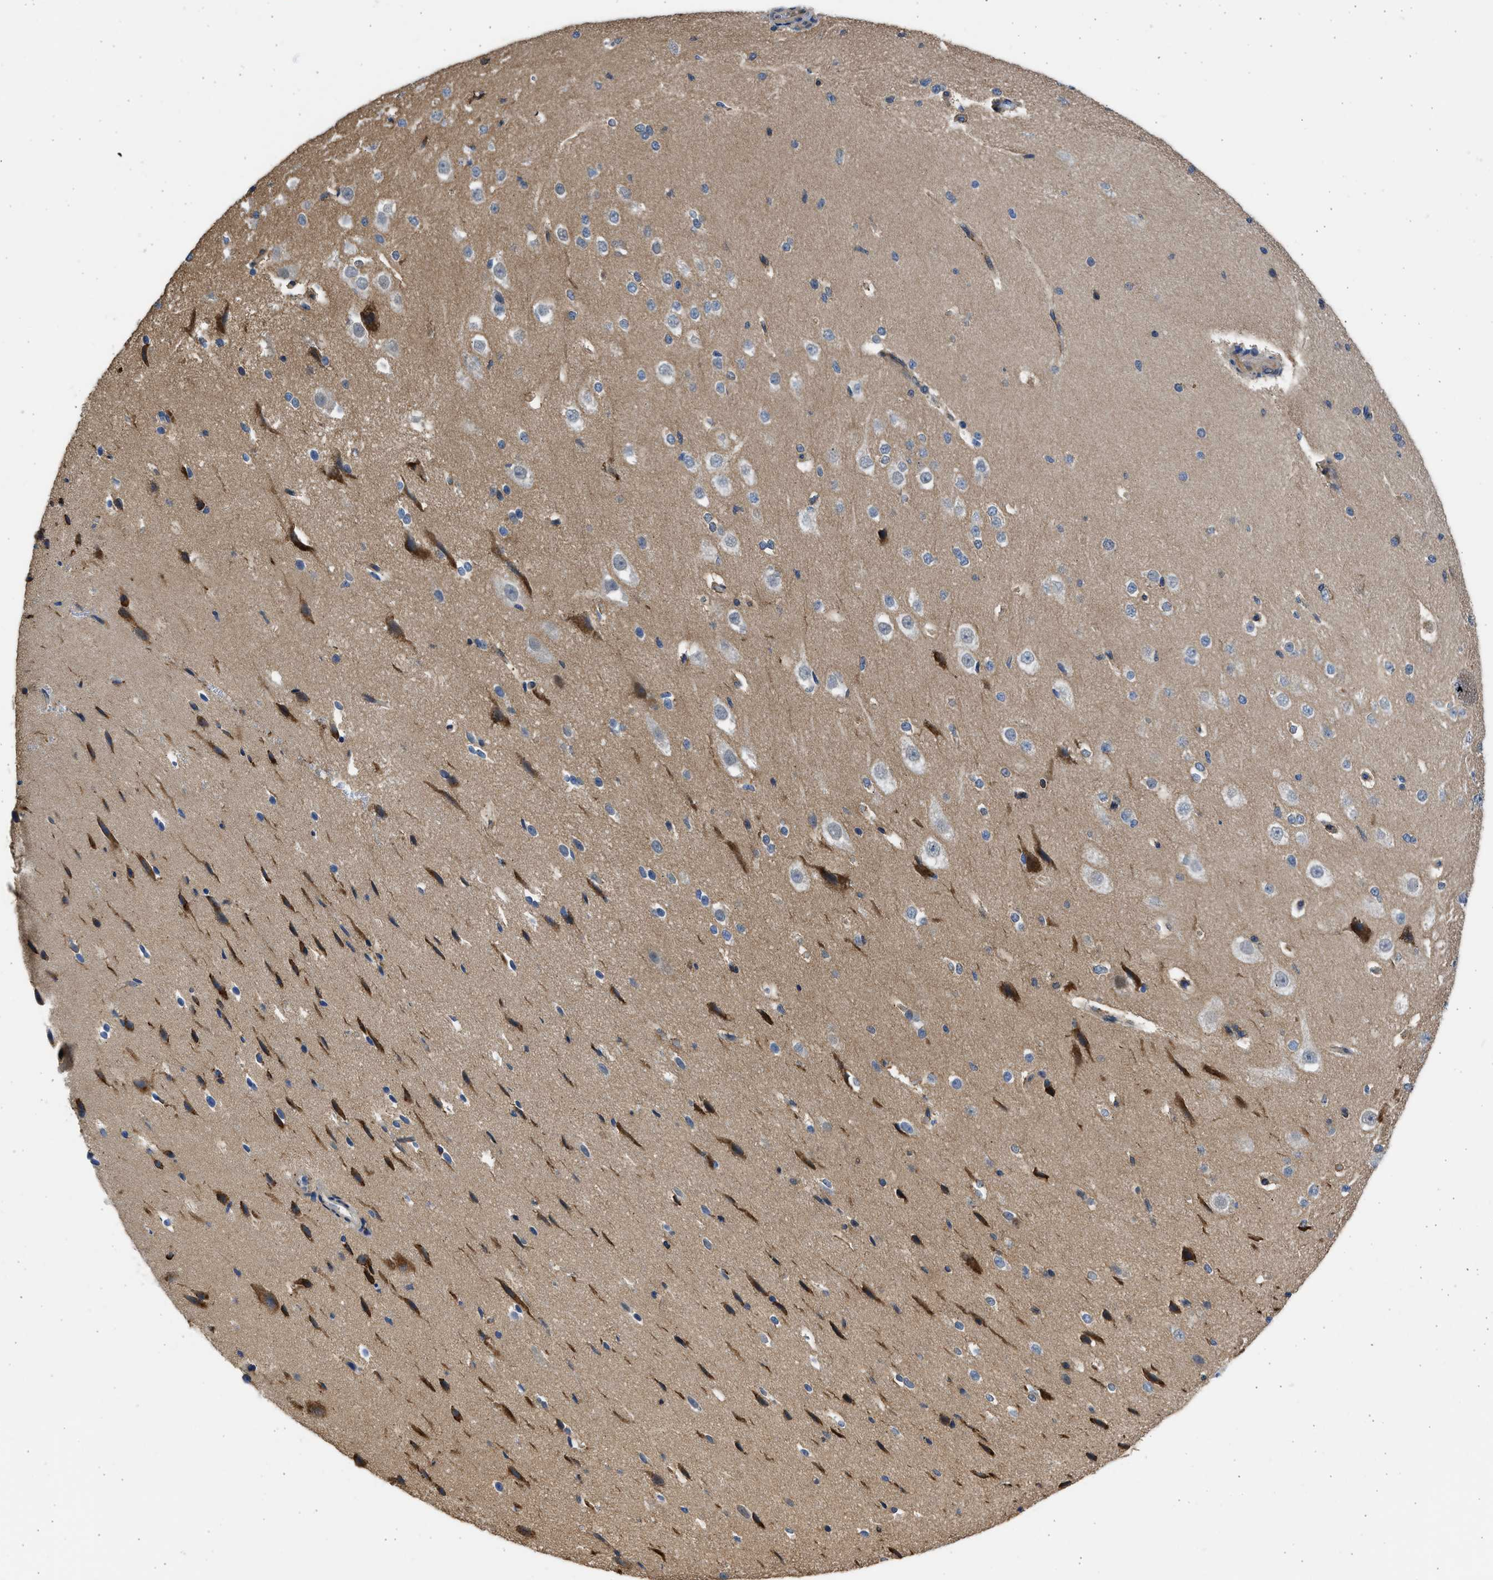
{"staining": {"intensity": "moderate", "quantity": ">75%", "location": "cytoplasmic/membranous"}, "tissue": "cerebral cortex", "cell_type": "Endothelial cells", "image_type": "normal", "snomed": [{"axis": "morphology", "description": "Normal tissue, NOS"}, {"axis": "morphology", "description": "Developmental malformation"}, {"axis": "topography", "description": "Cerebral cortex"}], "caption": "Endothelial cells show medium levels of moderate cytoplasmic/membranous positivity in about >75% of cells in benign cerebral cortex.", "gene": "PLD2", "patient": {"sex": "female", "age": 30}}